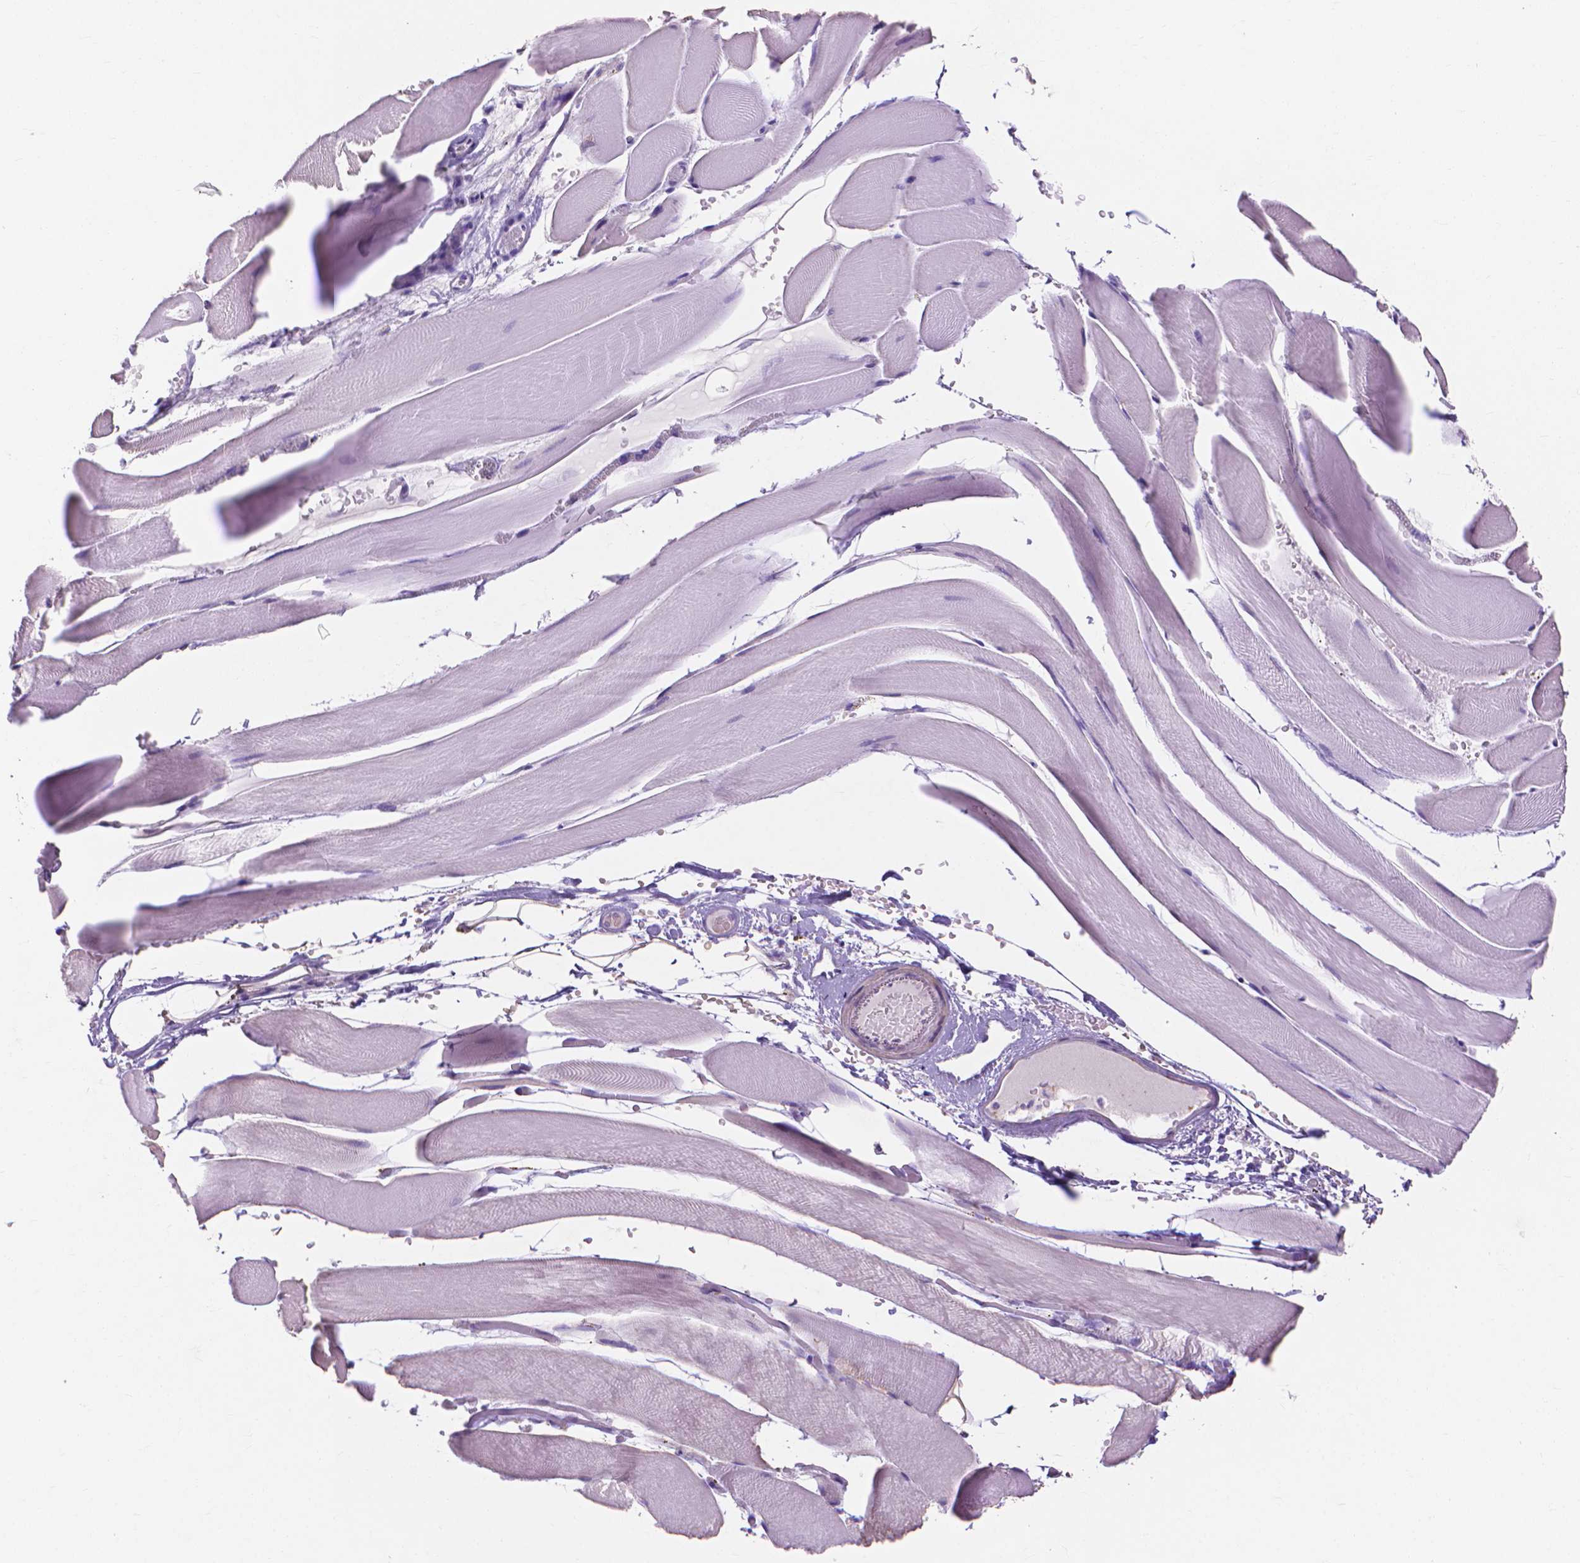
{"staining": {"intensity": "weak", "quantity": "25%-75%", "location": "cytoplasmic/membranous"}, "tissue": "skeletal muscle", "cell_type": "Myocytes", "image_type": "normal", "snomed": [{"axis": "morphology", "description": "Normal tissue, NOS"}, {"axis": "topography", "description": "Skeletal muscle"}], "caption": "Brown immunohistochemical staining in normal skeletal muscle exhibits weak cytoplasmic/membranous staining in about 25%-75% of myocytes. (DAB (3,3'-diaminobenzidine) = brown stain, brightfield microscopy at high magnification).", "gene": "MBLAC1", "patient": {"sex": "female", "age": 37}}